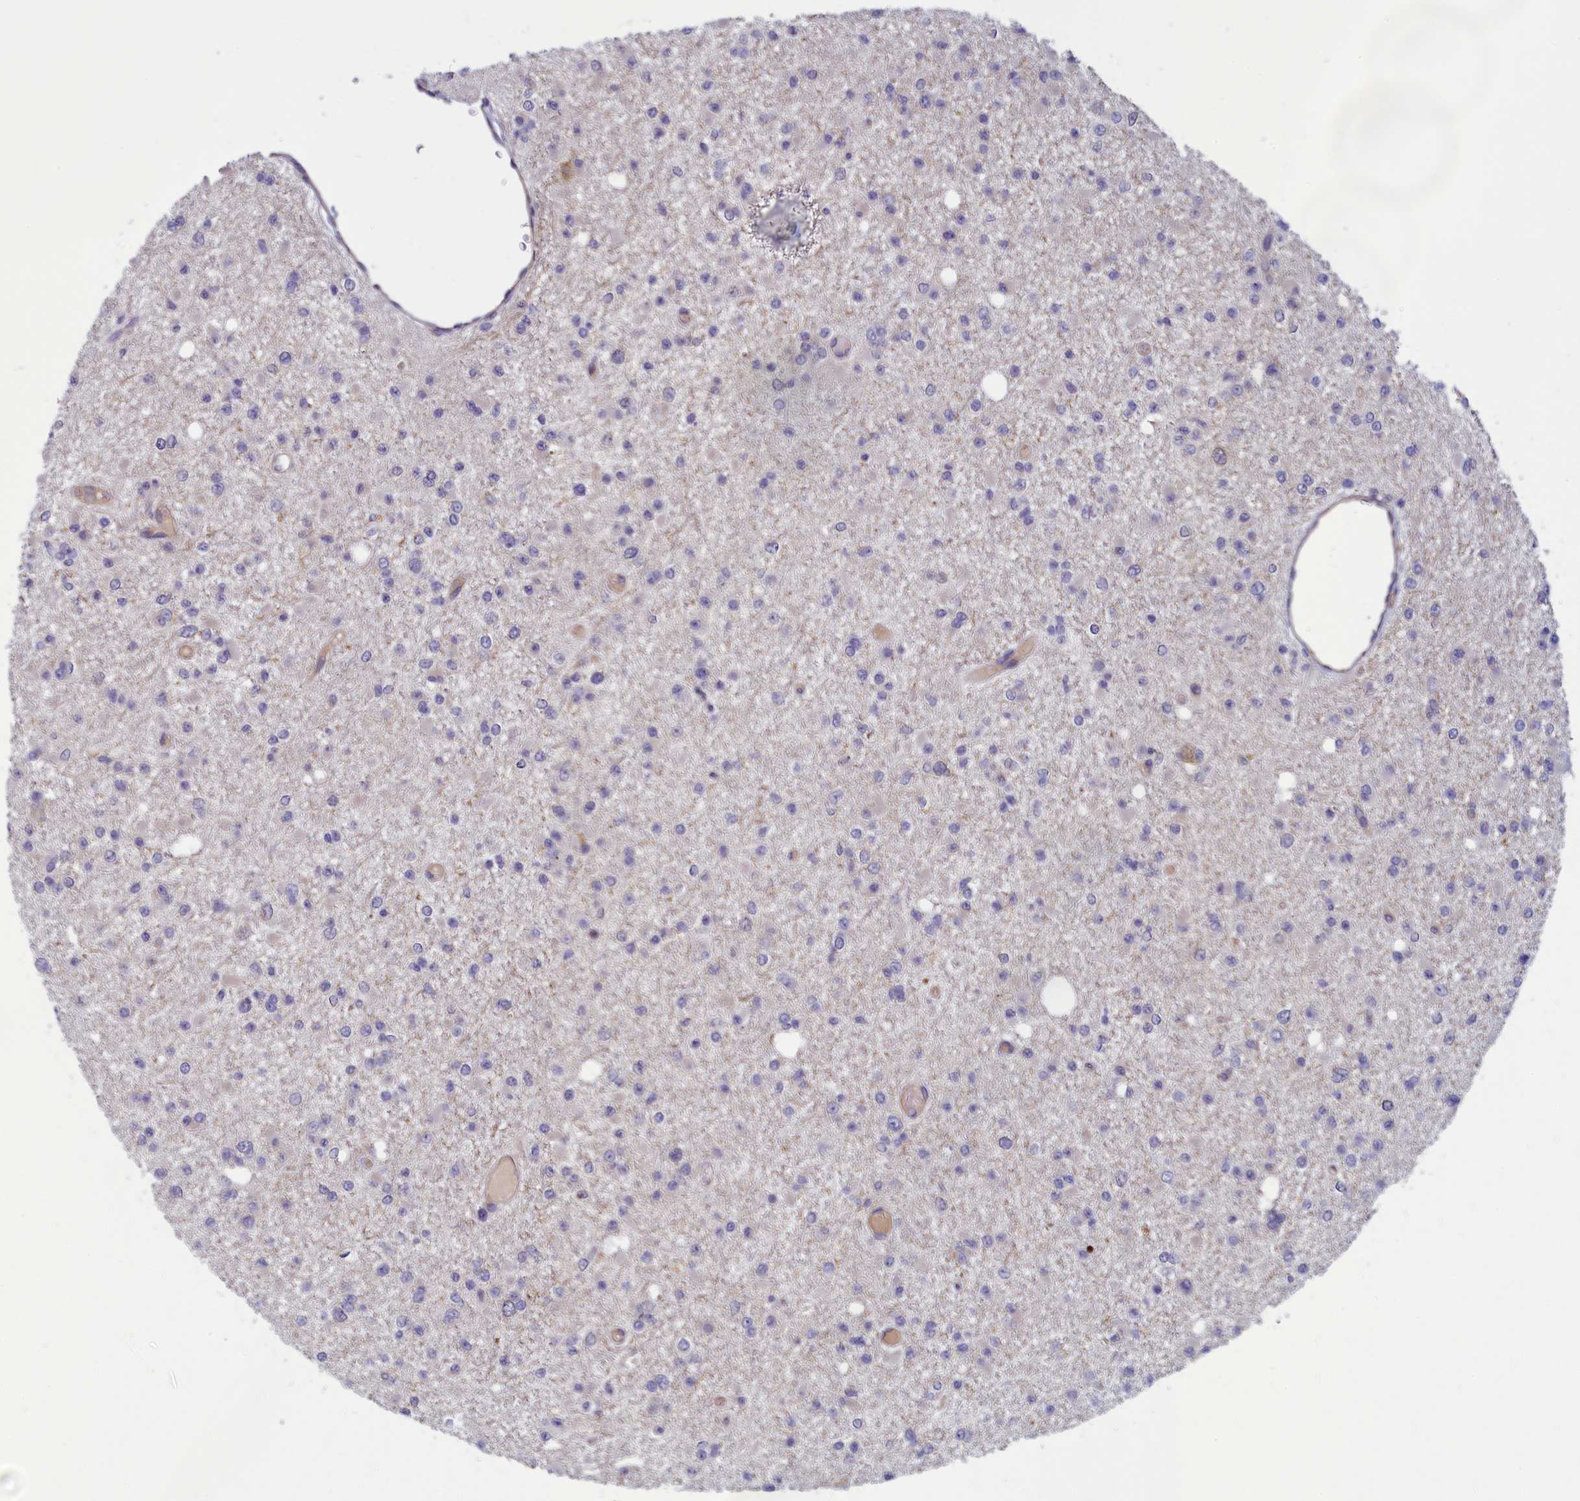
{"staining": {"intensity": "negative", "quantity": "none", "location": "none"}, "tissue": "glioma", "cell_type": "Tumor cells", "image_type": "cancer", "snomed": [{"axis": "morphology", "description": "Glioma, malignant, Low grade"}, {"axis": "topography", "description": "Brain"}], "caption": "The histopathology image exhibits no significant positivity in tumor cells of malignant low-grade glioma.", "gene": "HECA", "patient": {"sex": "female", "age": 22}}